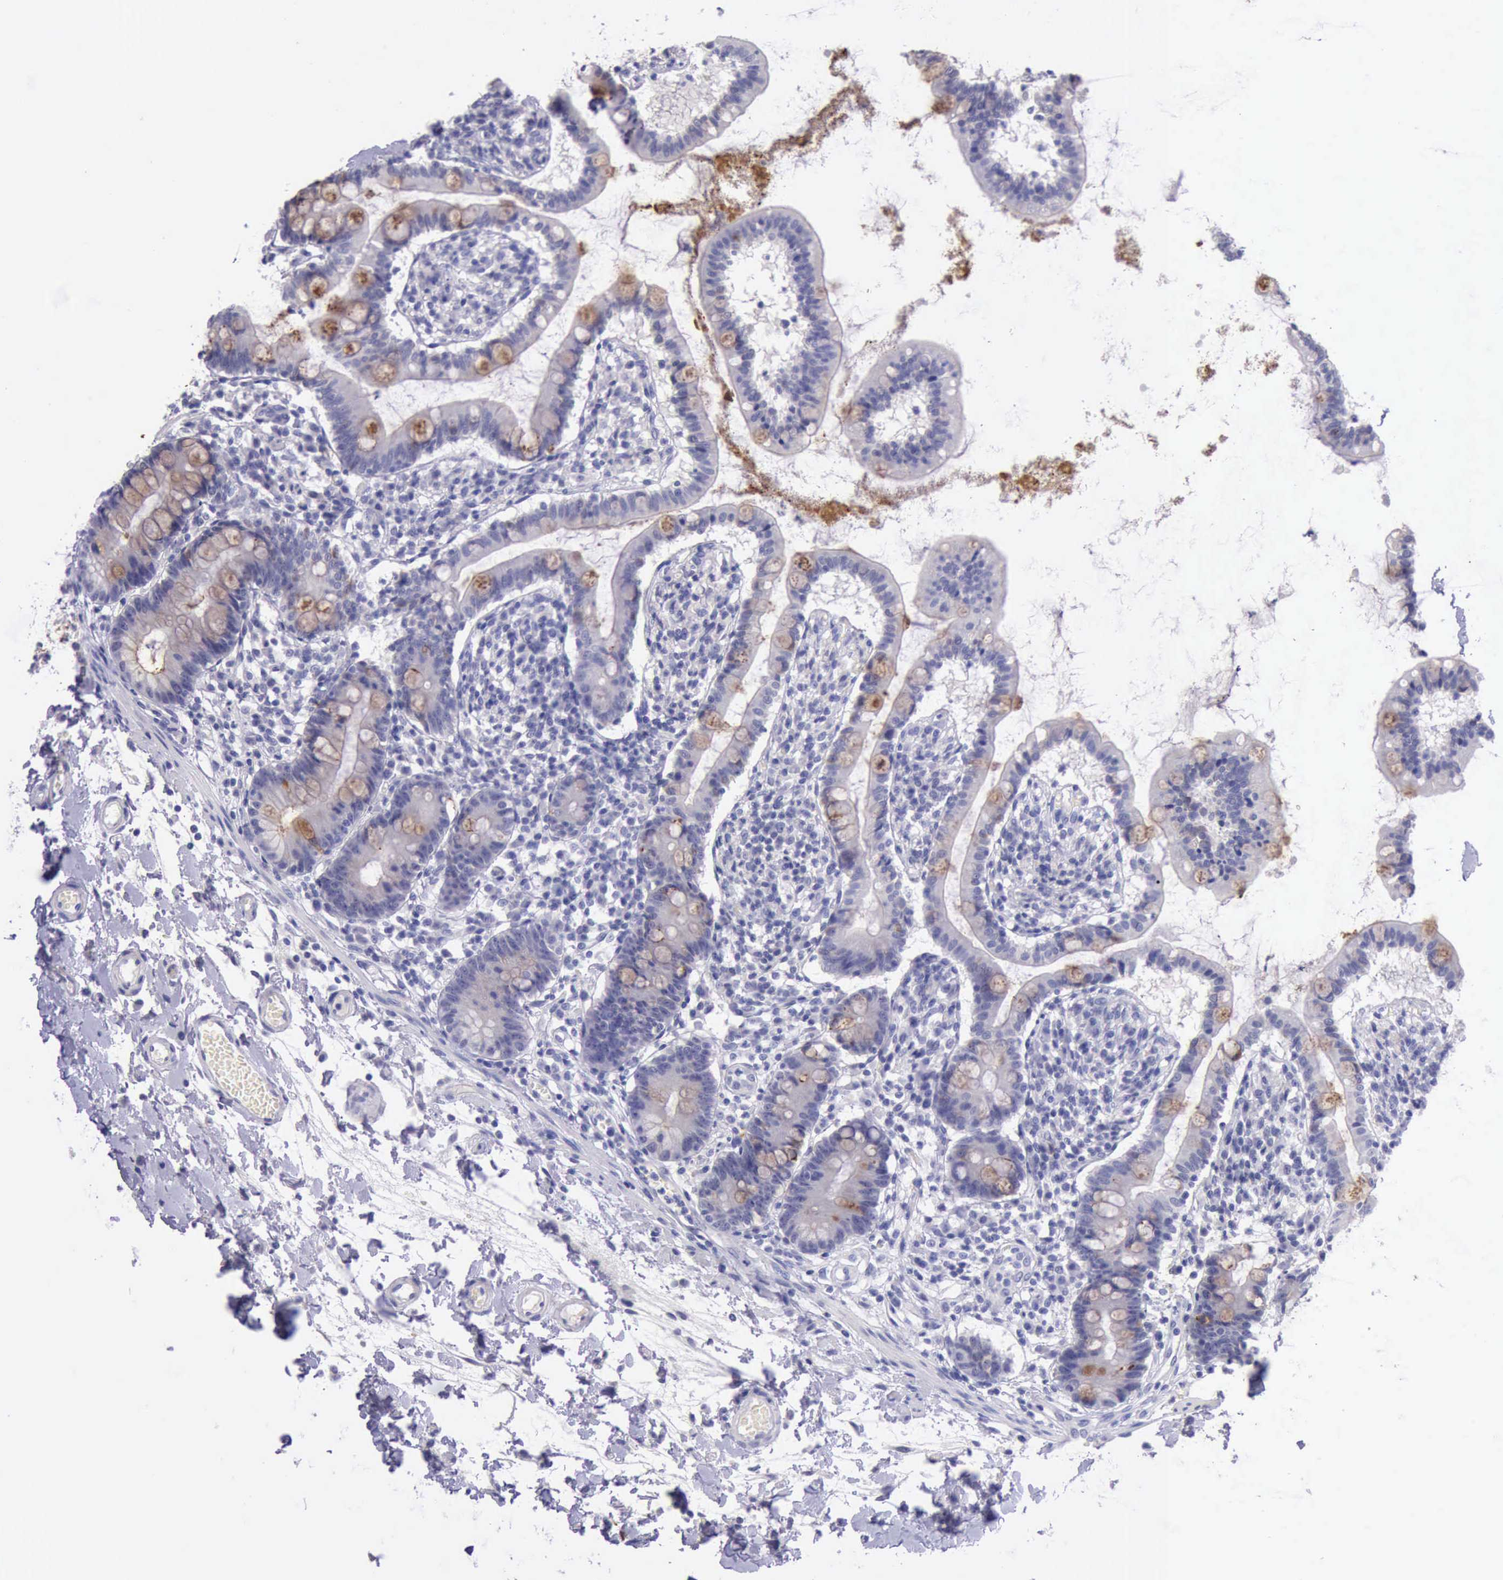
{"staining": {"intensity": "weak", "quantity": "25%-75%", "location": "cytoplasmic/membranous"}, "tissue": "small intestine", "cell_type": "Glandular cells", "image_type": "normal", "snomed": [{"axis": "morphology", "description": "Normal tissue, NOS"}, {"axis": "topography", "description": "Small intestine"}], "caption": "Protein staining of benign small intestine demonstrates weak cytoplasmic/membranous expression in approximately 25%-75% of glandular cells.", "gene": "LRFN5", "patient": {"sex": "female", "age": 61}}